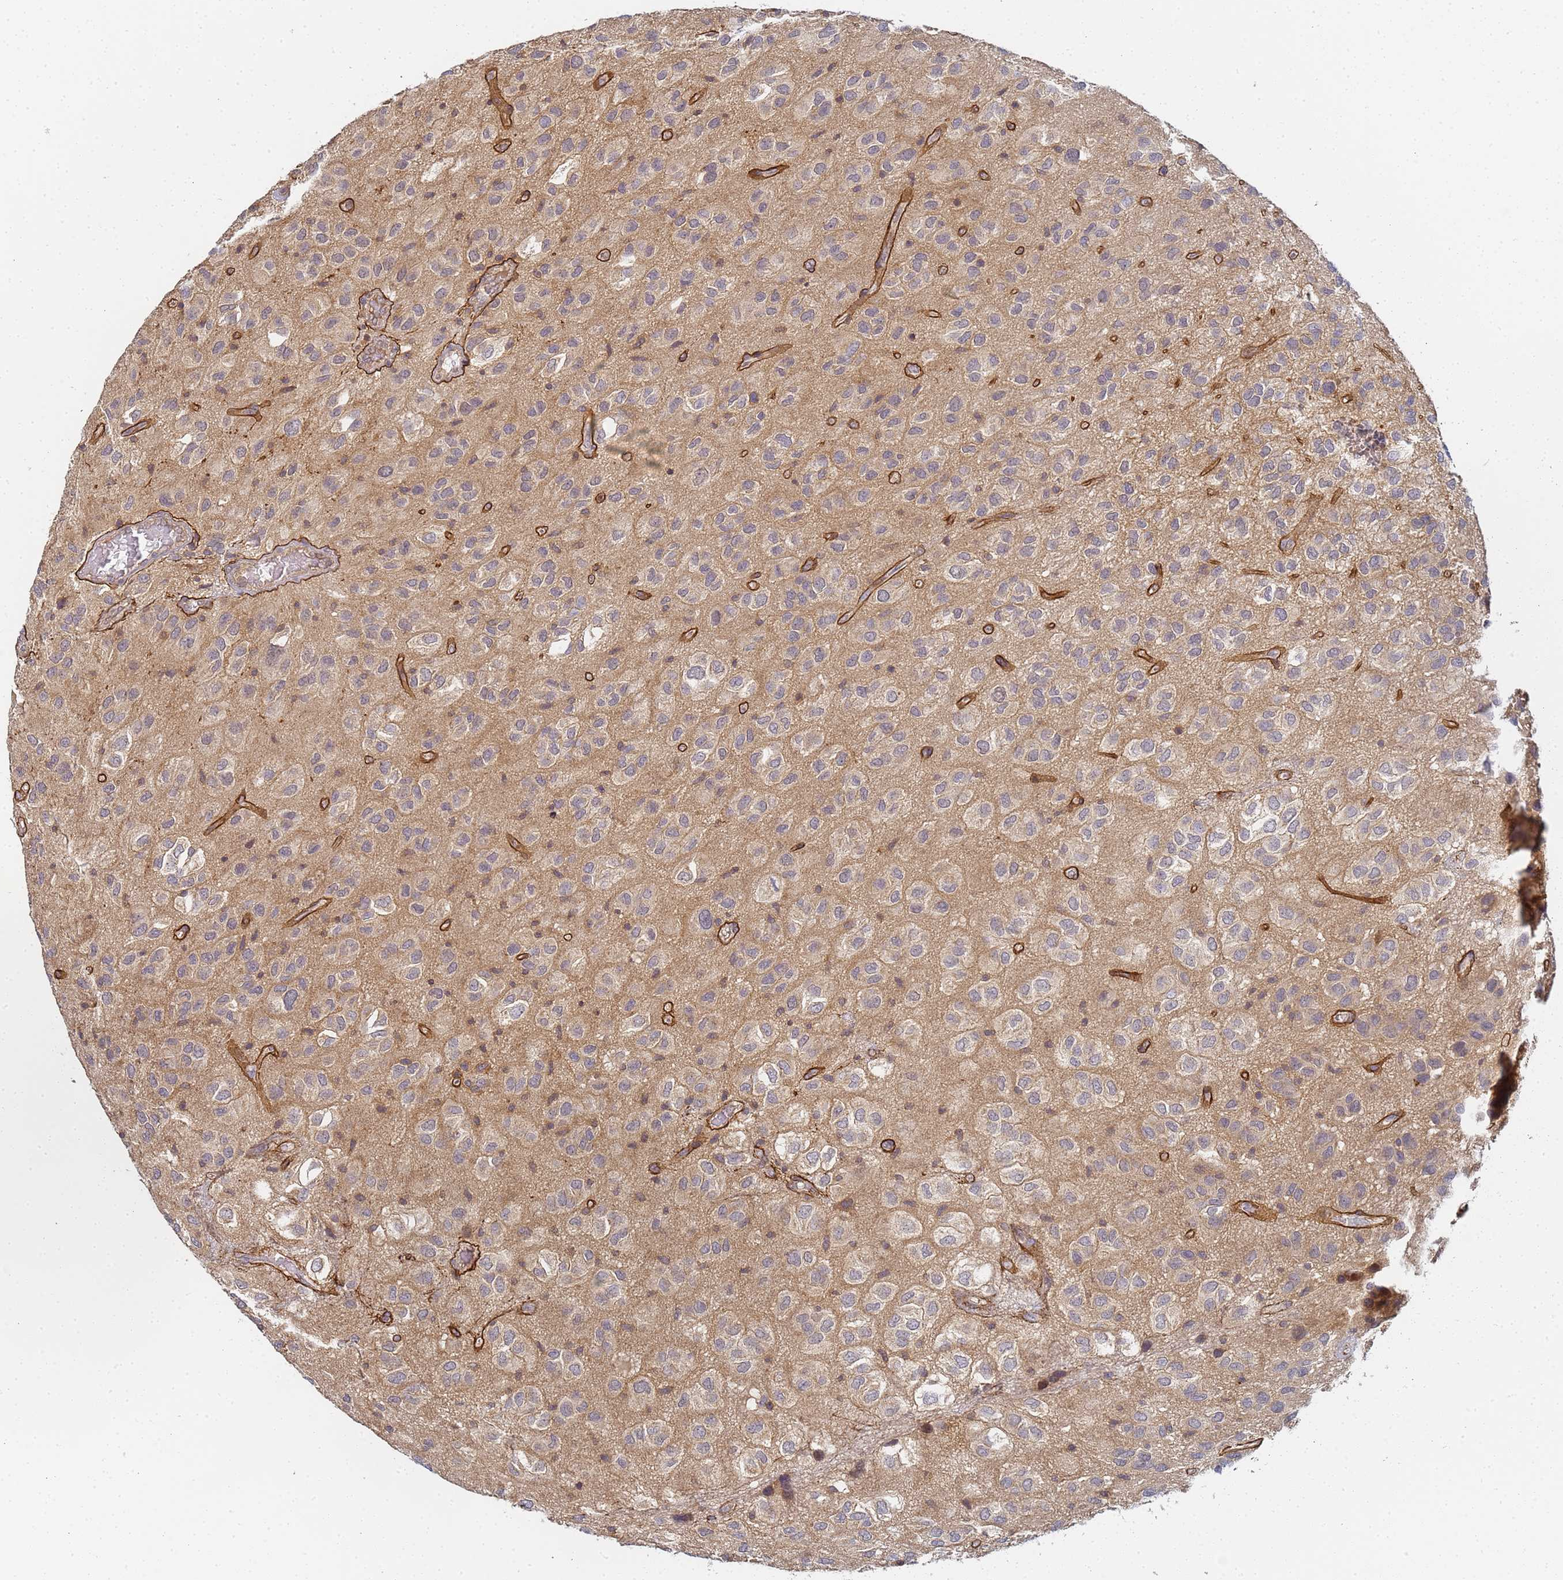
{"staining": {"intensity": "negative", "quantity": "none", "location": "none"}, "tissue": "glioma", "cell_type": "Tumor cells", "image_type": "cancer", "snomed": [{"axis": "morphology", "description": "Glioma, malignant, Low grade"}, {"axis": "topography", "description": "Brain"}], "caption": "Malignant low-grade glioma was stained to show a protein in brown. There is no significant staining in tumor cells. (Brightfield microscopy of DAB (3,3'-diaminobenzidine) immunohistochemistry at high magnification).", "gene": "LRRC69", "patient": {"sex": "male", "age": 66}}